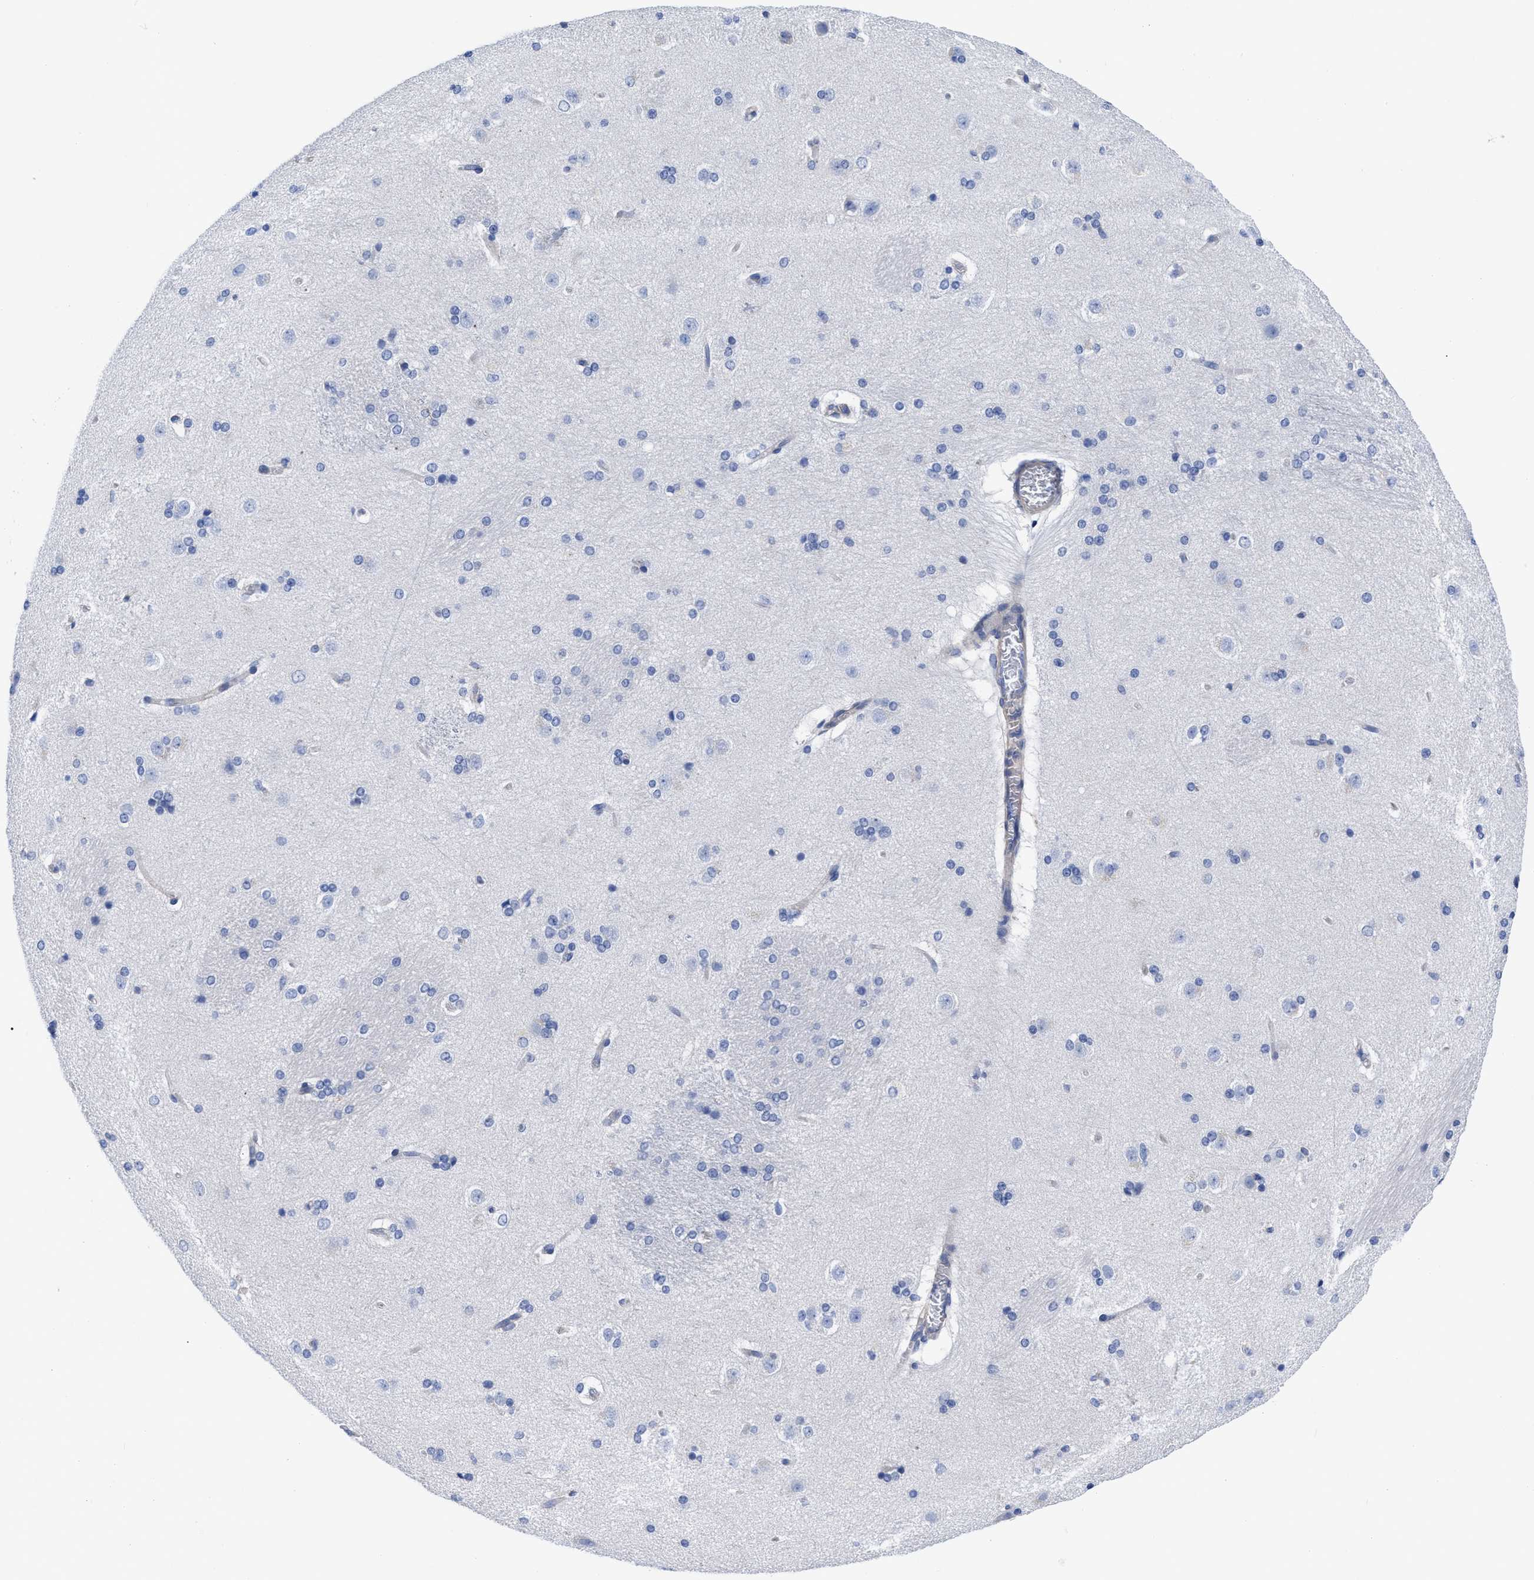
{"staining": {"intensity": "negative", "quantity": "none", "location": "none"}, "tissue": "caudate", "cell_type": "Glial cells", "image_type": "normal", "snomed": [{"axis": "morphology", "description": "Normal tissue, NOS"}, {"axis": "topography", "description": "Lateral ventricle wall"}], "caption": "High power microscopy micrograph of an immunohistochemistry (IHC) photomicrograph of benign caudate, revealing no significant positivity in glial cells.", "gene": "IRAG2", "patient": {"sex": "female", "age": 19}}